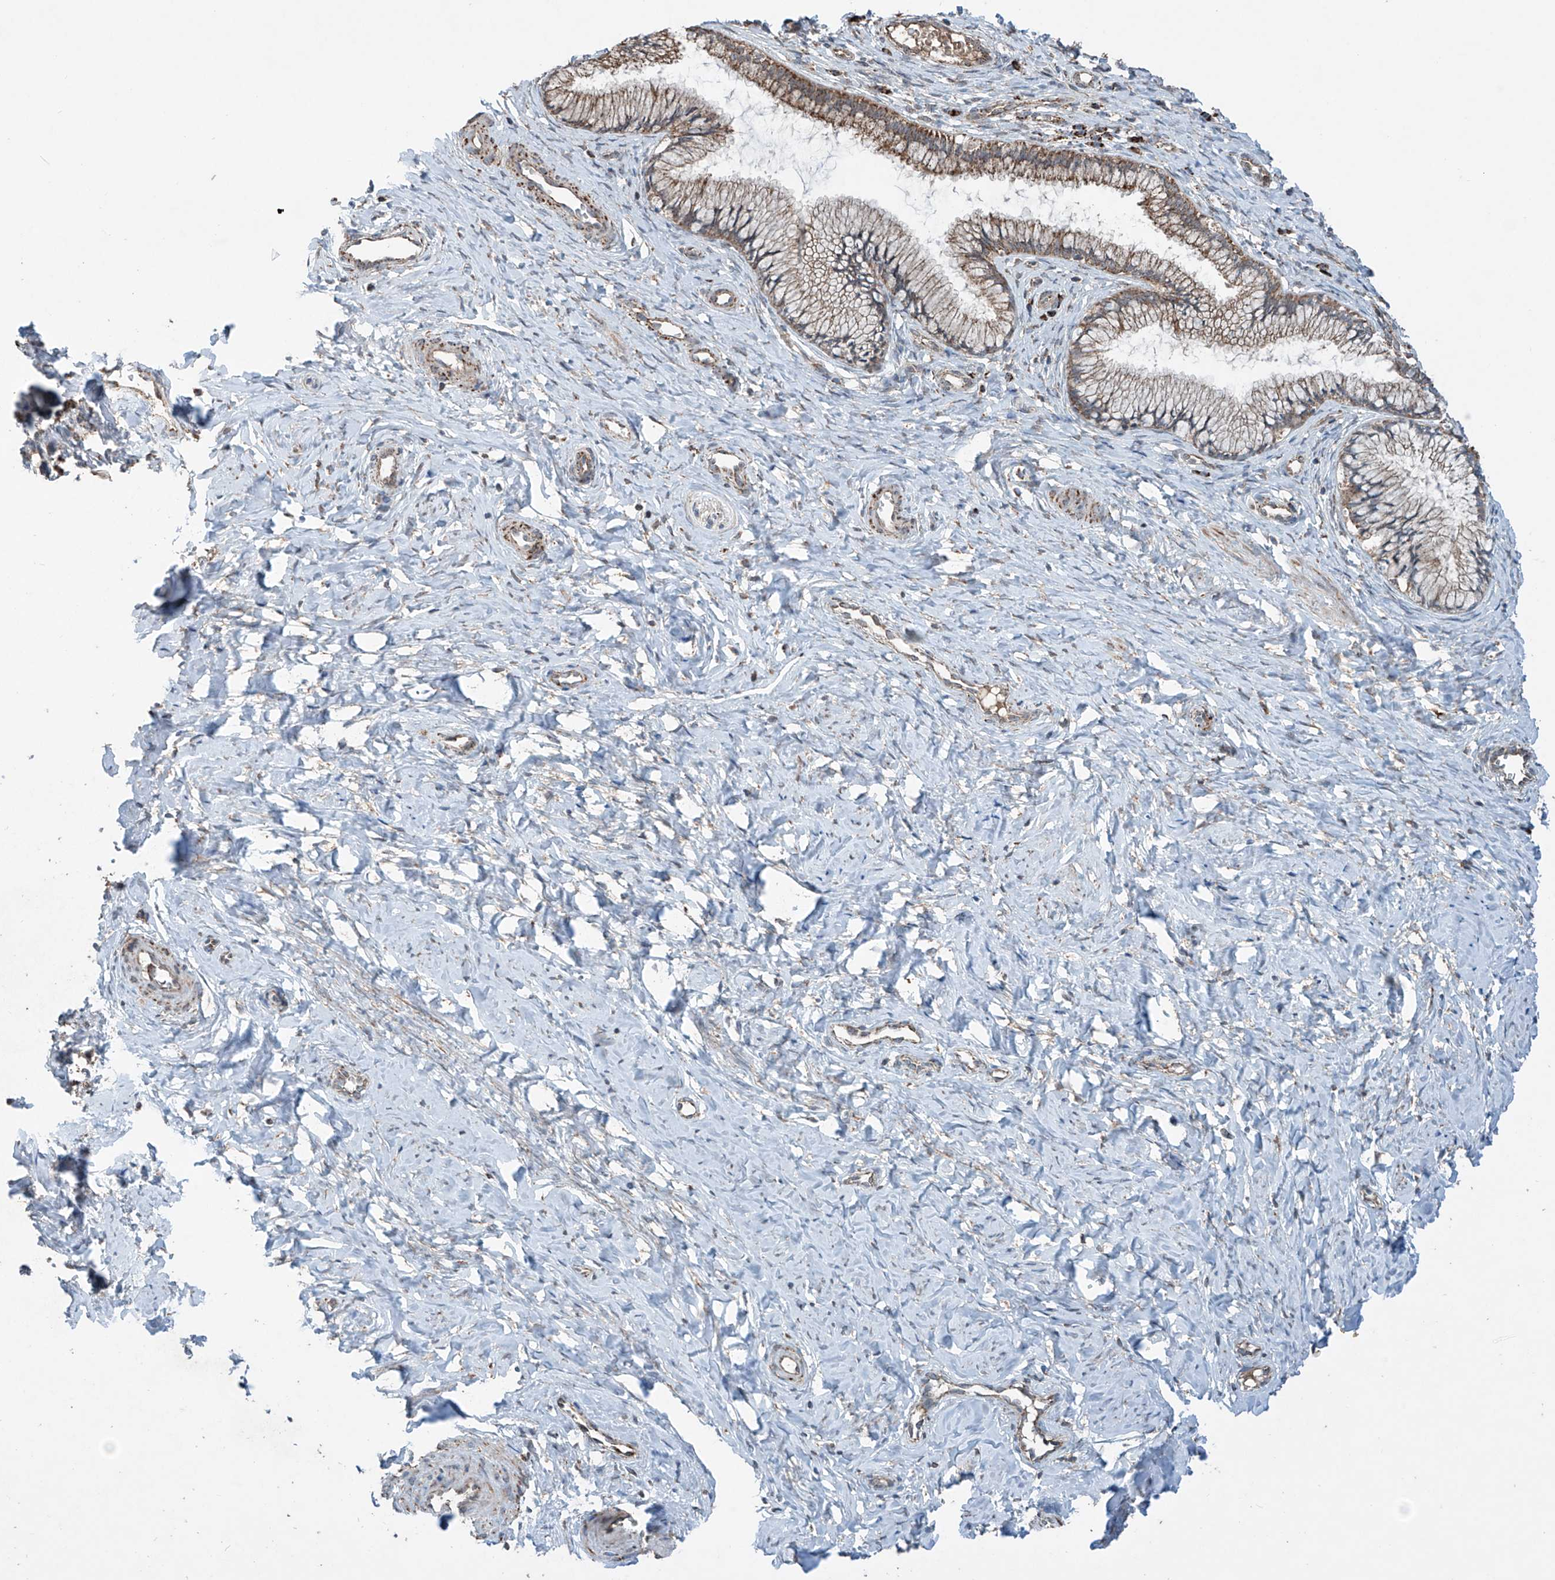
{"staining": {"intensity": "weak", "quantity": "25%-75%", "location": "cytoplasmic/membranous"}, "tissue": "cervix", "cell_type": "Glandular cells", "image_type": "normal", "snomed": [{"axis": "morphology", "description": "Normal tissue, NOS"}, {"axis": "topography", "description": "Cervix"}], "caption": "Immunohistochemical staining of normal human cervix exhibits low levels of weak cytoplasmic/membranous expression in about 25%-75% of glandular cells. The staining is performed using DAB (3,3'-diaminobenzidine) brown chromogen to label protein expression. The nuclei are counter-stained blue using hematoxylin.", "gene": "SAMD3", "patient": {"sex": "female", "age": 27}}